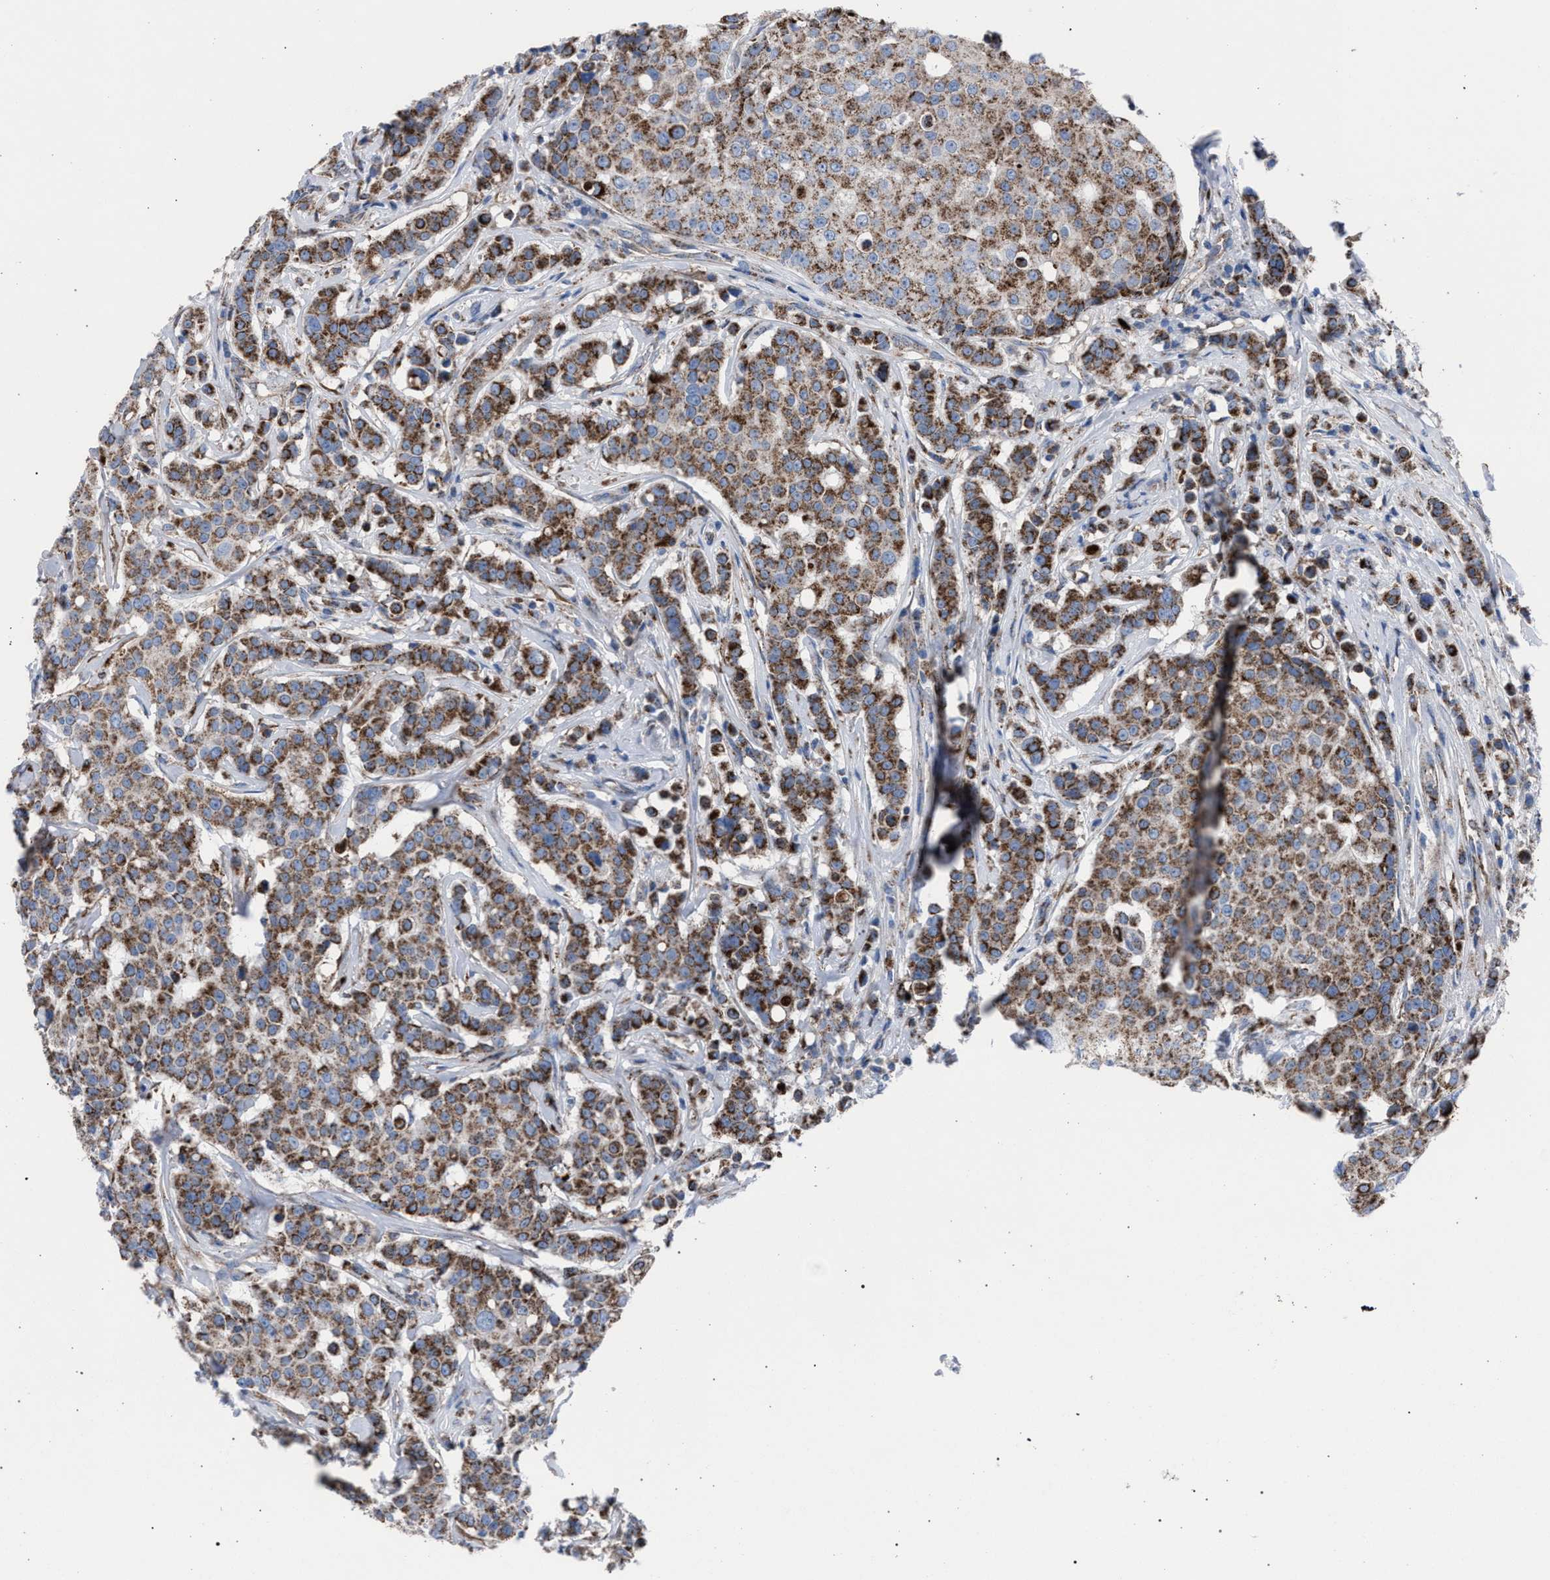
{"staining": {"intensity": "moderate", "quantity": ">75%", "location": "cytoplasmic/membranous"}, "tissue": "breast cancer", "cell_type": "Tumor cells", "image_type": "cancer", "snomed": [{"axis": "morphology", "description": "Duct carcinoma"}, {"axis": "topography", "description": "Breast"}], "caption": "This image shows immunohistochemistry (IHC) staining of breast cancer, with medium moderate cytoplasmic/membranous positivity in approximately >75% of tumor cells.", "gene": "HSD17B4", "patient": {"sex": "female", "age": 27}}